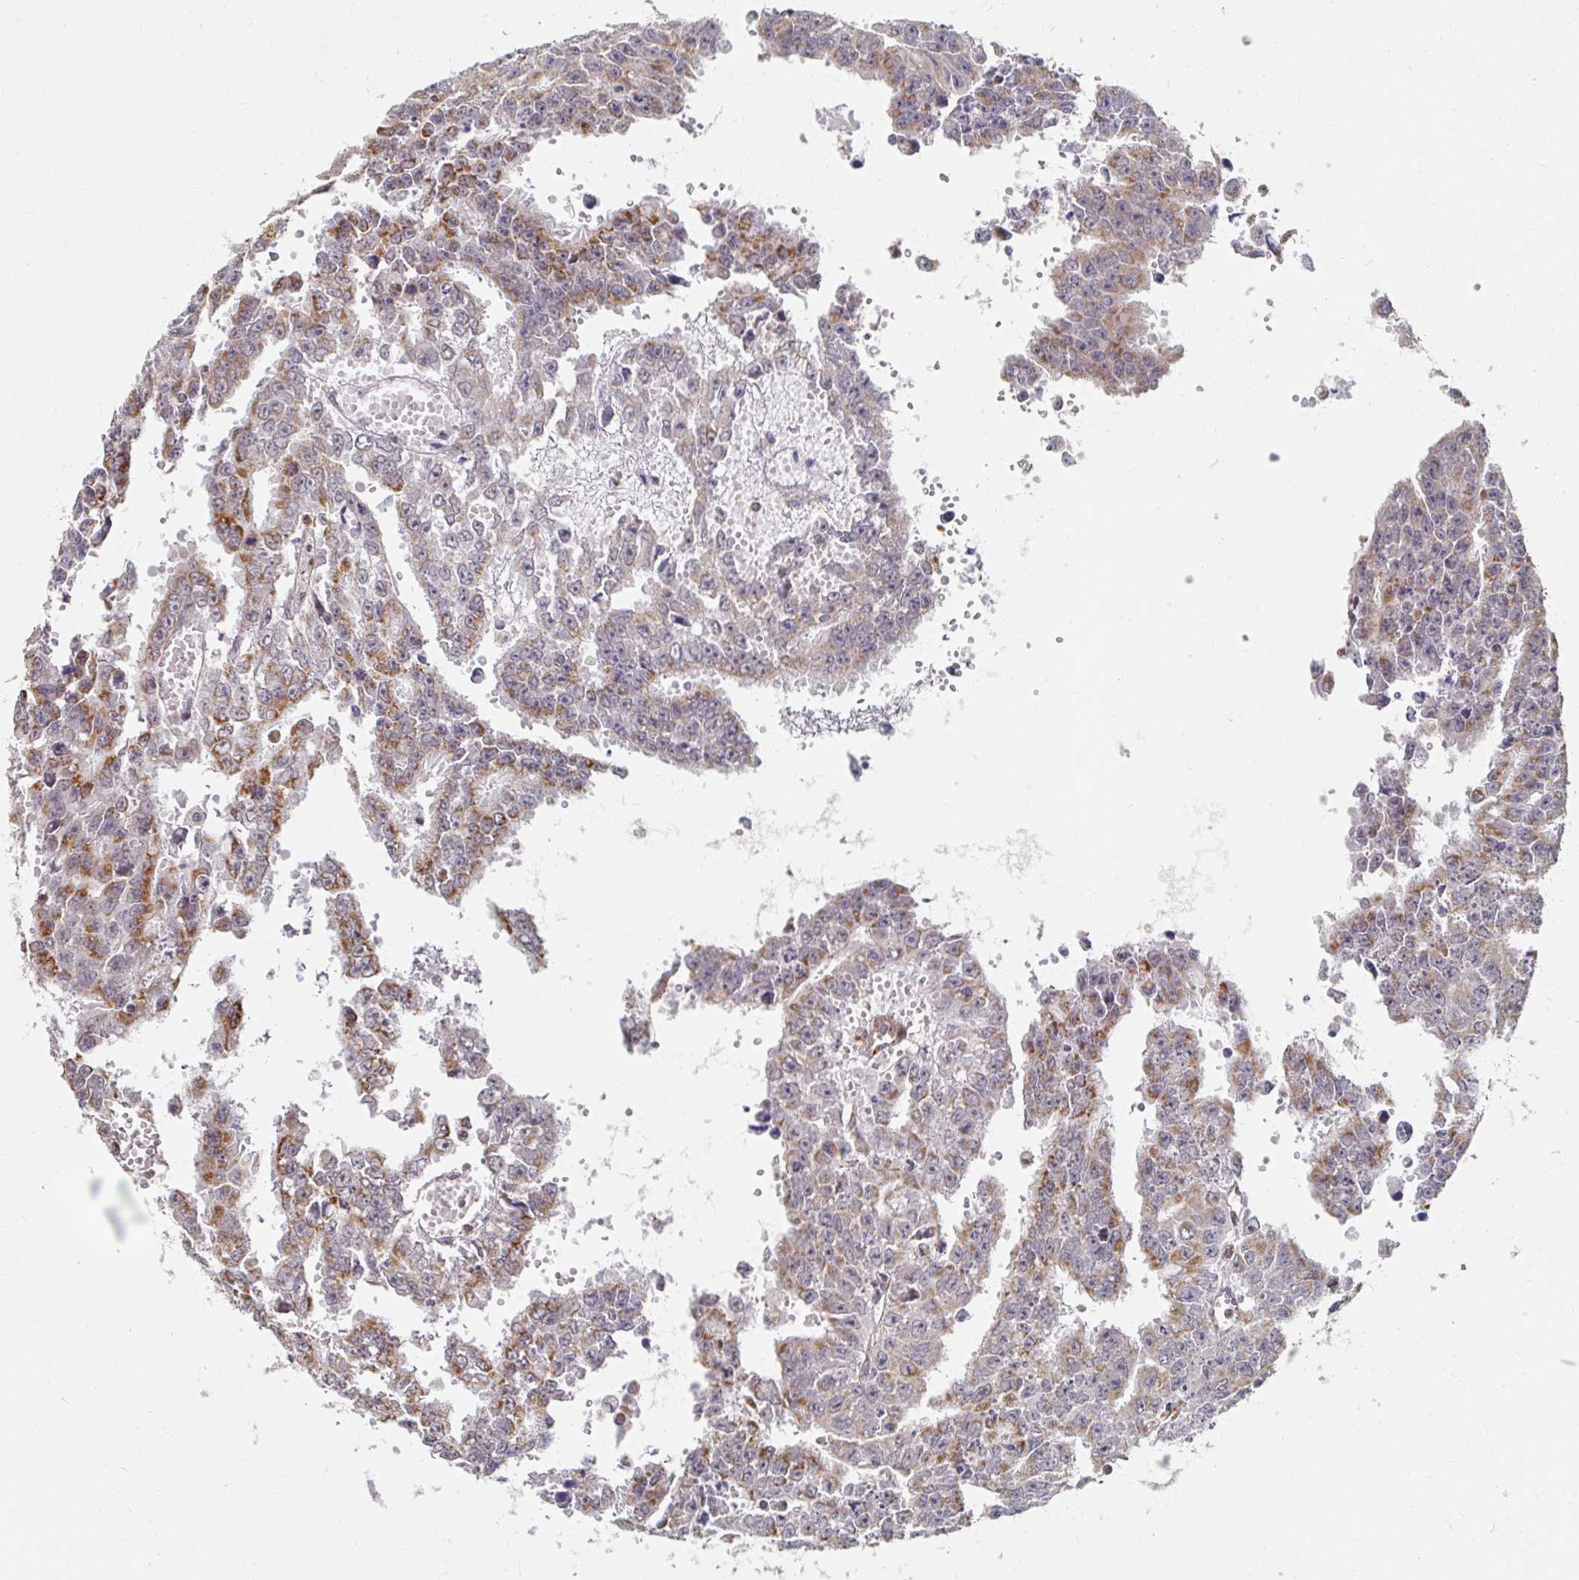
{"staining": {"intensity": "moderate", "quantity": "25%-75%", "location": "cytoplasmic/membranous"}, "tissue": "testis cancer", "cell_type": "Tumor cells", "image_type": "cancer", "snomed": [{"axis": "morphology", "description": "Carcinoma, Embryonal, NOS"}, {"axis": "morphology", "description": "Teratoma, malignant, NOS"}, {"axis": "topography", "description": "Testis"}], "caption": "Brown immunohistochemical staining in testis embryonal carcinoma displays moderate cytoplasmic/membranous expression in approximately 25%-75% of tumor cells.", "gene": "MAVS", "patient": {"sex": "male", "age": 24}}